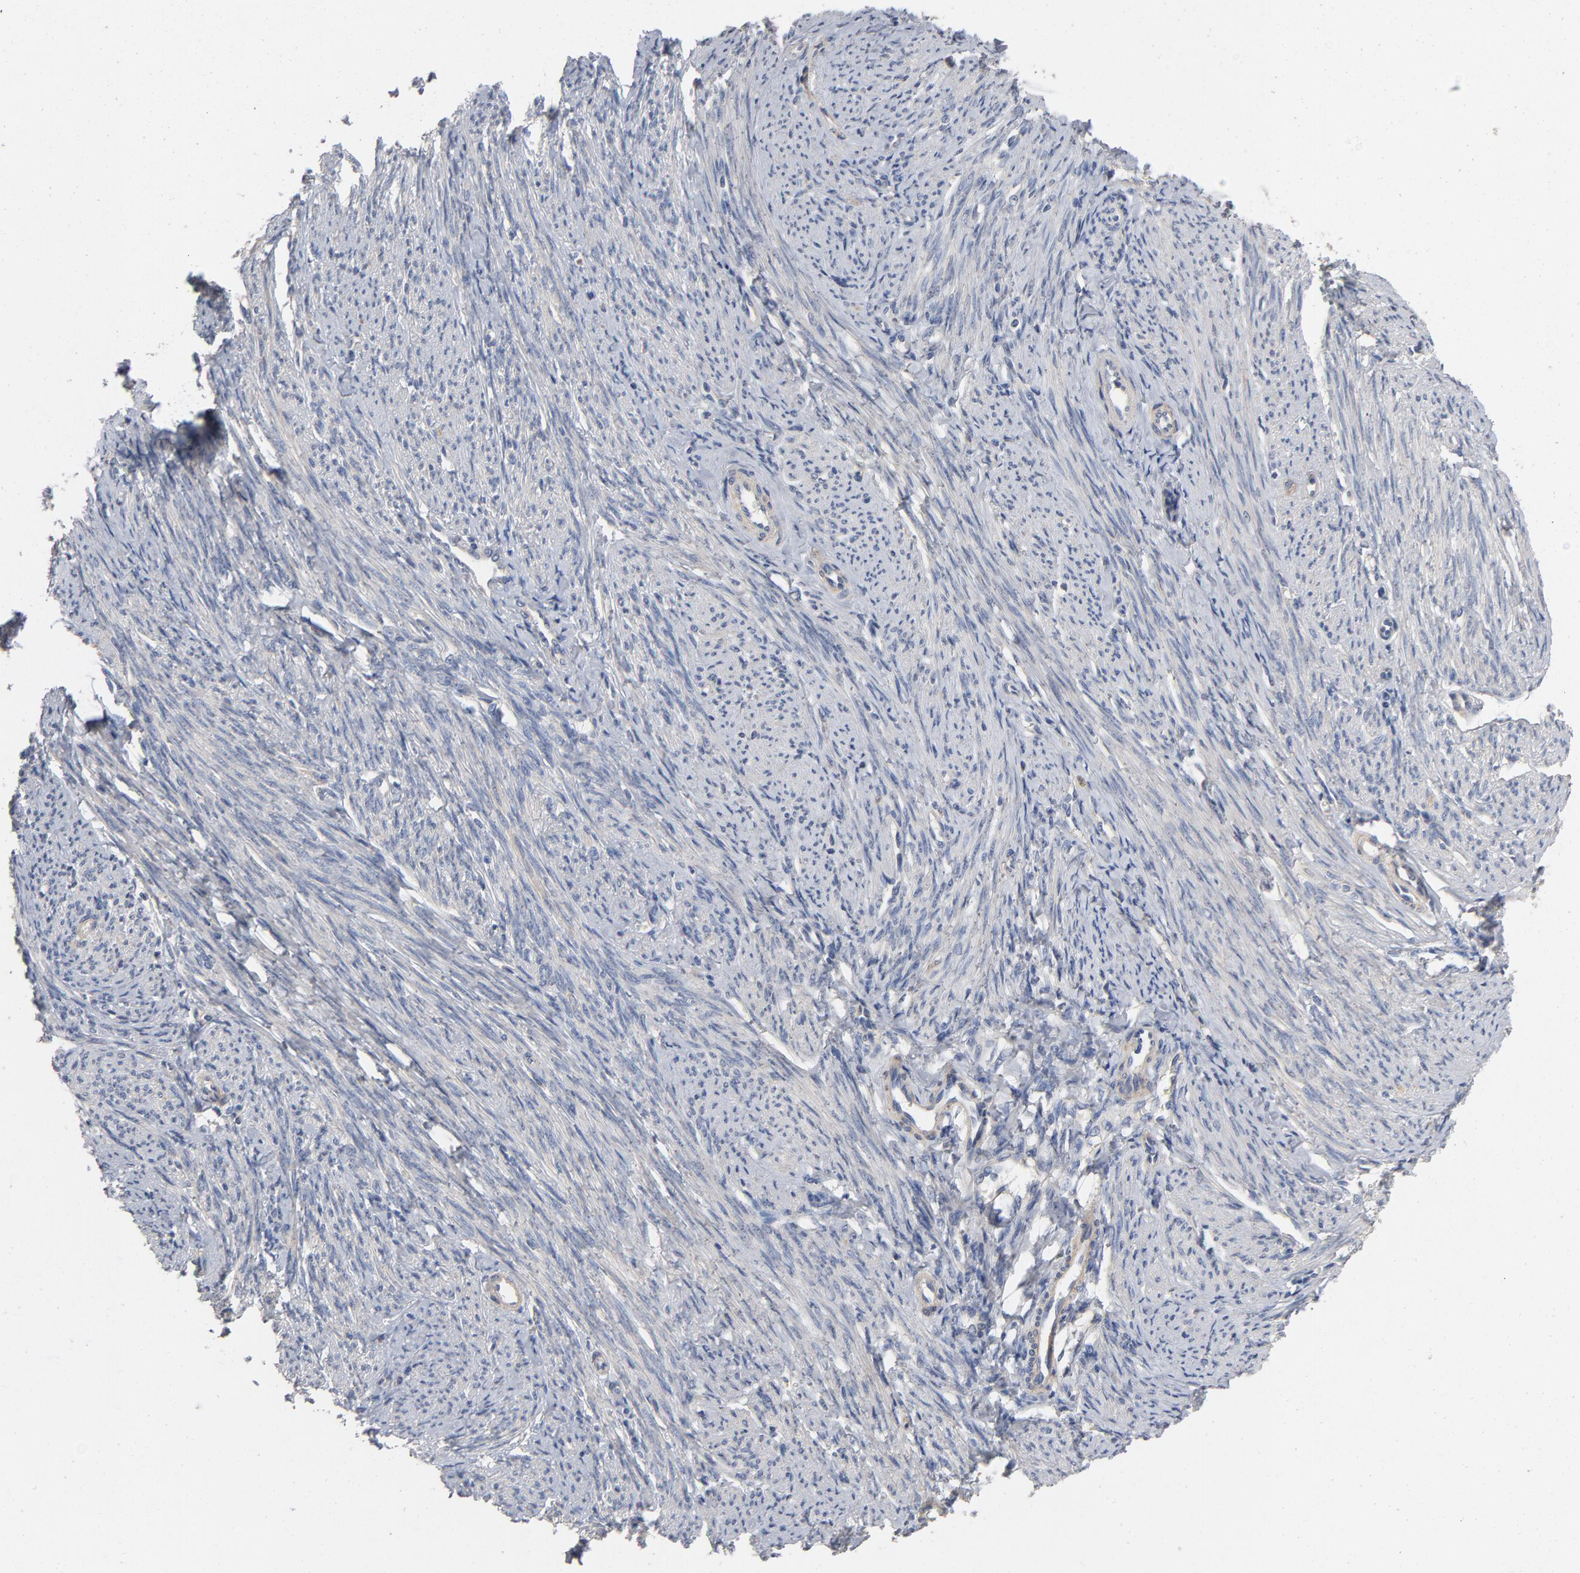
{"staining": {"intensity": "weak", "quantity": "25%-75%", "location": "cytoplasmic/membranous"}, "tissue": "smooth muscle", "cell_type": "Smooth muscle cells", "image_type": "normal", "snomed": [{"axis": "morphology", "description": "Normal tissue, NOS"}, {"axis": "topography", "description": "Smooth muscle"}, {"axis": "topography", "description": "Cervix"}], "caption": "Immunohistochemistry (IHC) (DAB (3,3'-diaminobenzidine)) staining of unremarkable human smooth muscle exhibits weak cytoplasmic/membranous protein expression in approximately 25%-75% of smooth muscle cells.", "gene": "CCDC134", "patient": {"sex": "female", "age": 70}}